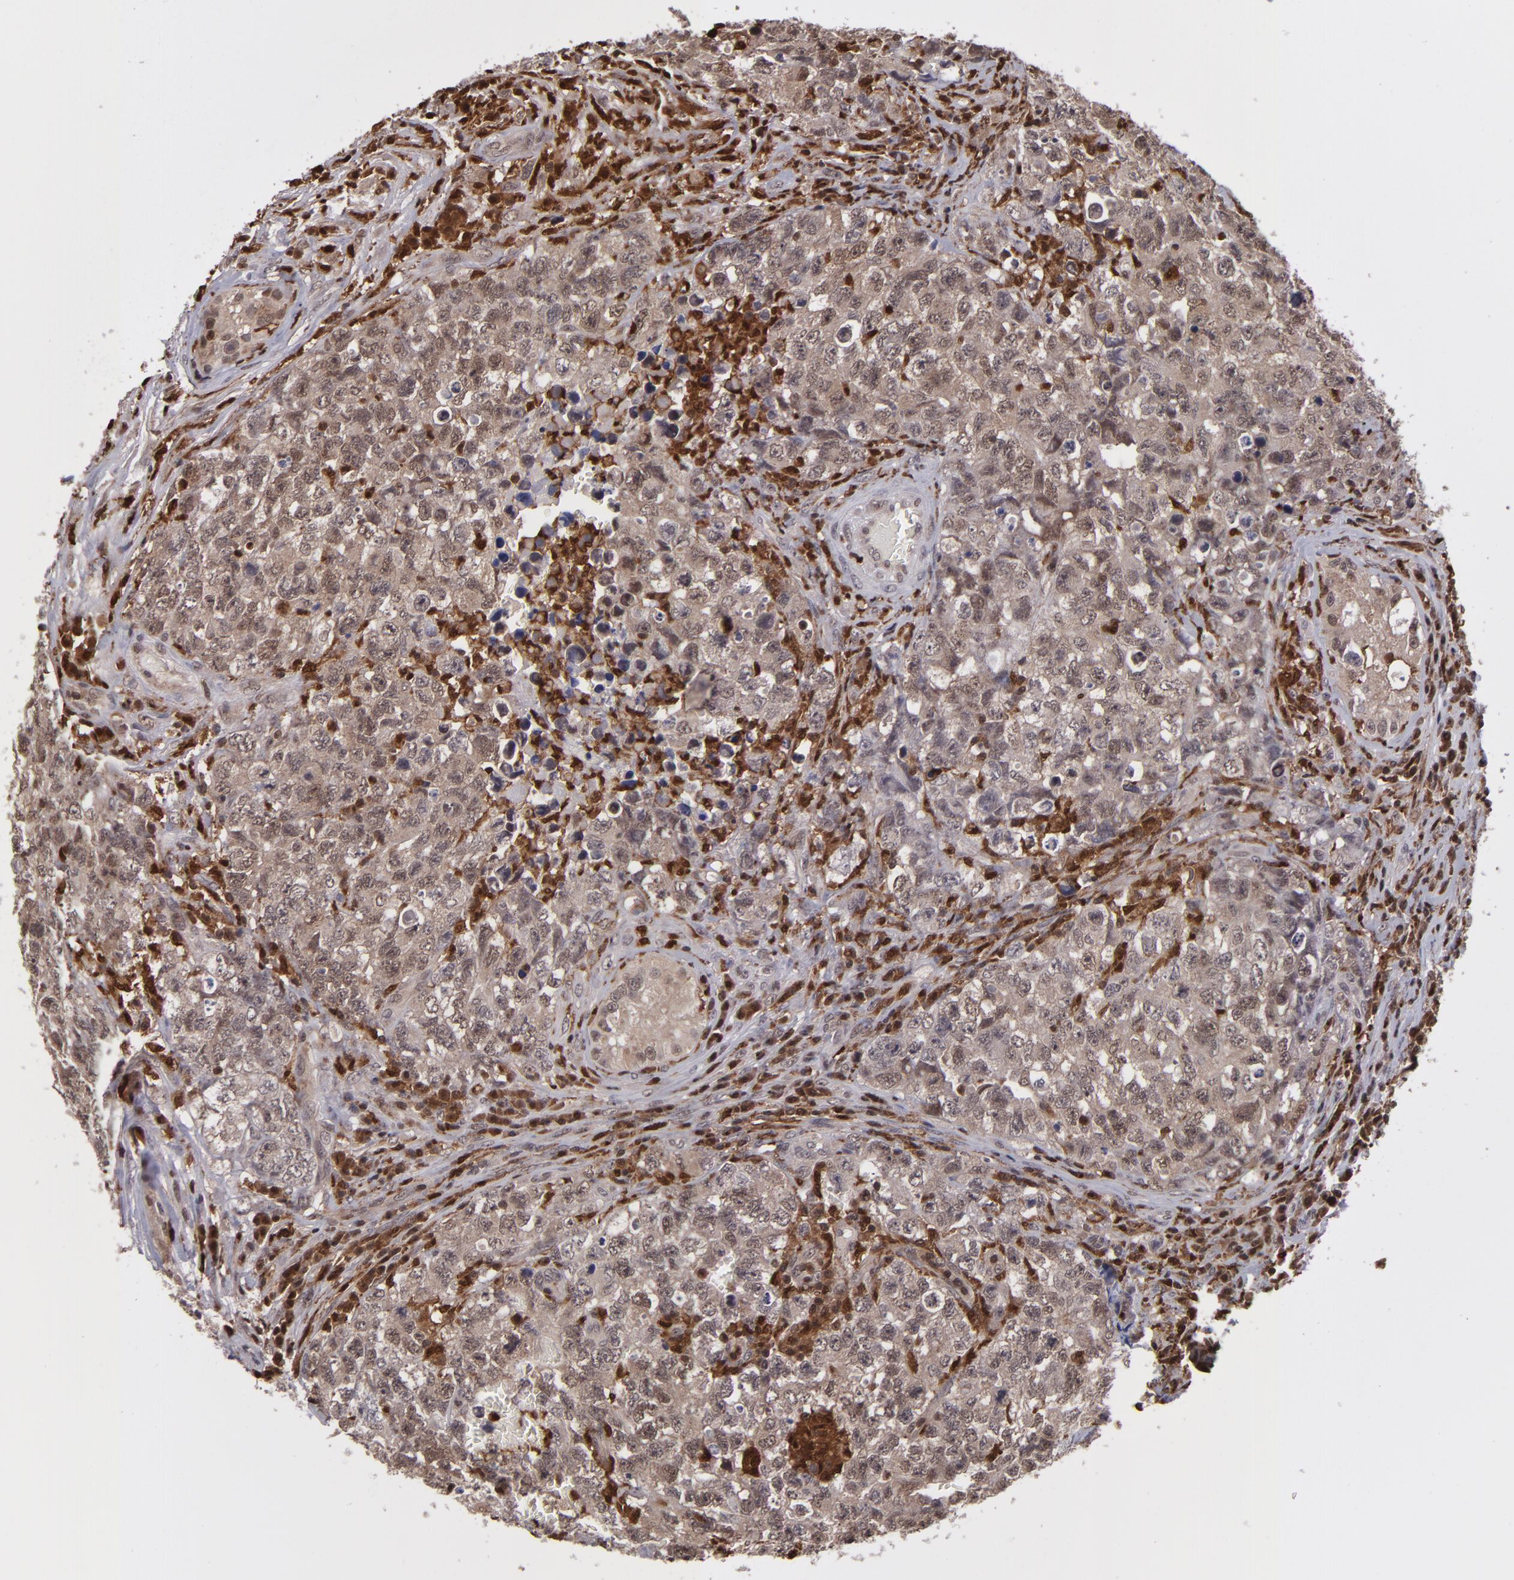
{"staining": {"intensity": "moderate", "quantity": ">75%", "location": "cytoplasmic/membranous,nuclear"}, "tissue": "testis cancer", "cell_type": "Tumor cells", "image_type": "cancer", "snomed": [{"axis": "morphology", "description": "Carcinoma, Embryonal, NOS"}, {"axis": "topography", "description": "Testis"}], "caption": "Testis embryonal carcinoma was stained to show a protein in brown. There is medium levels of moderate cytoplasmic/membranous and nuclear expression in approximately >75% of tumor cells. (Stains: DAB (3,3'-diaminobenzidine) in brown, nuclei in blue, Microscopy: brightfield microscopy at high magnification).", "gene": "GRB2", "patient": {"sex": "male", "age": 31}}